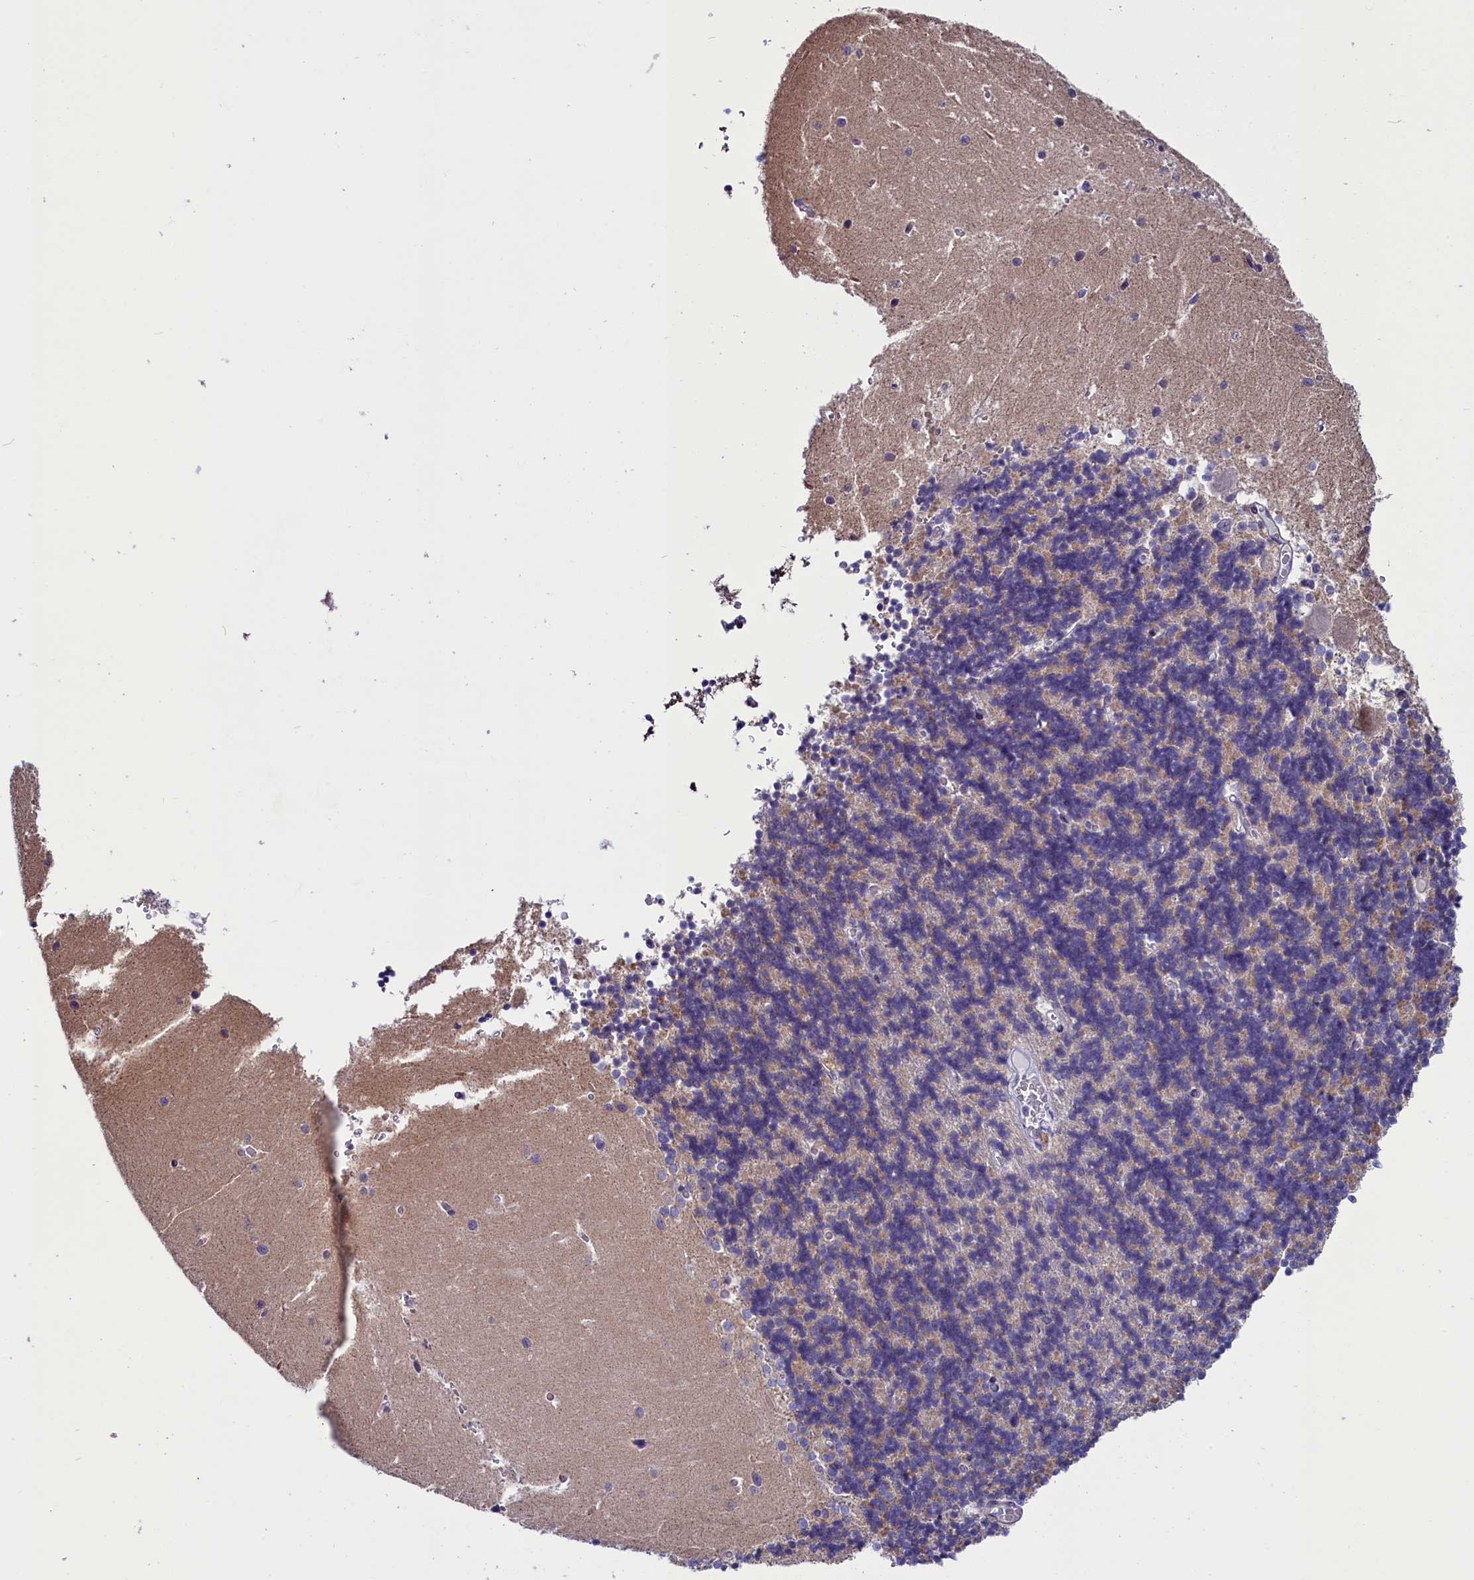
{"staining": {"intensity": "weak", "quantity": "<25%", "location": "cytoplasmic/membranous"}, "tissue": "cerebellum", "cell_type": "Cells in granular layer", "image_type": "normal", "snomed": [{"axis": "morphology", "description": "Normal tissue, NOS"}, {"axis": "topography", "description": "Cerebellum"}], "caption": "DAB (3,3'-diaminobenzidine) immunohistochemical staining of benign human cerebellum exhibits no significant positivity in cells in granular layer.", "gene": "SCD5", "patient": {"sex": "male", "age": 37}}